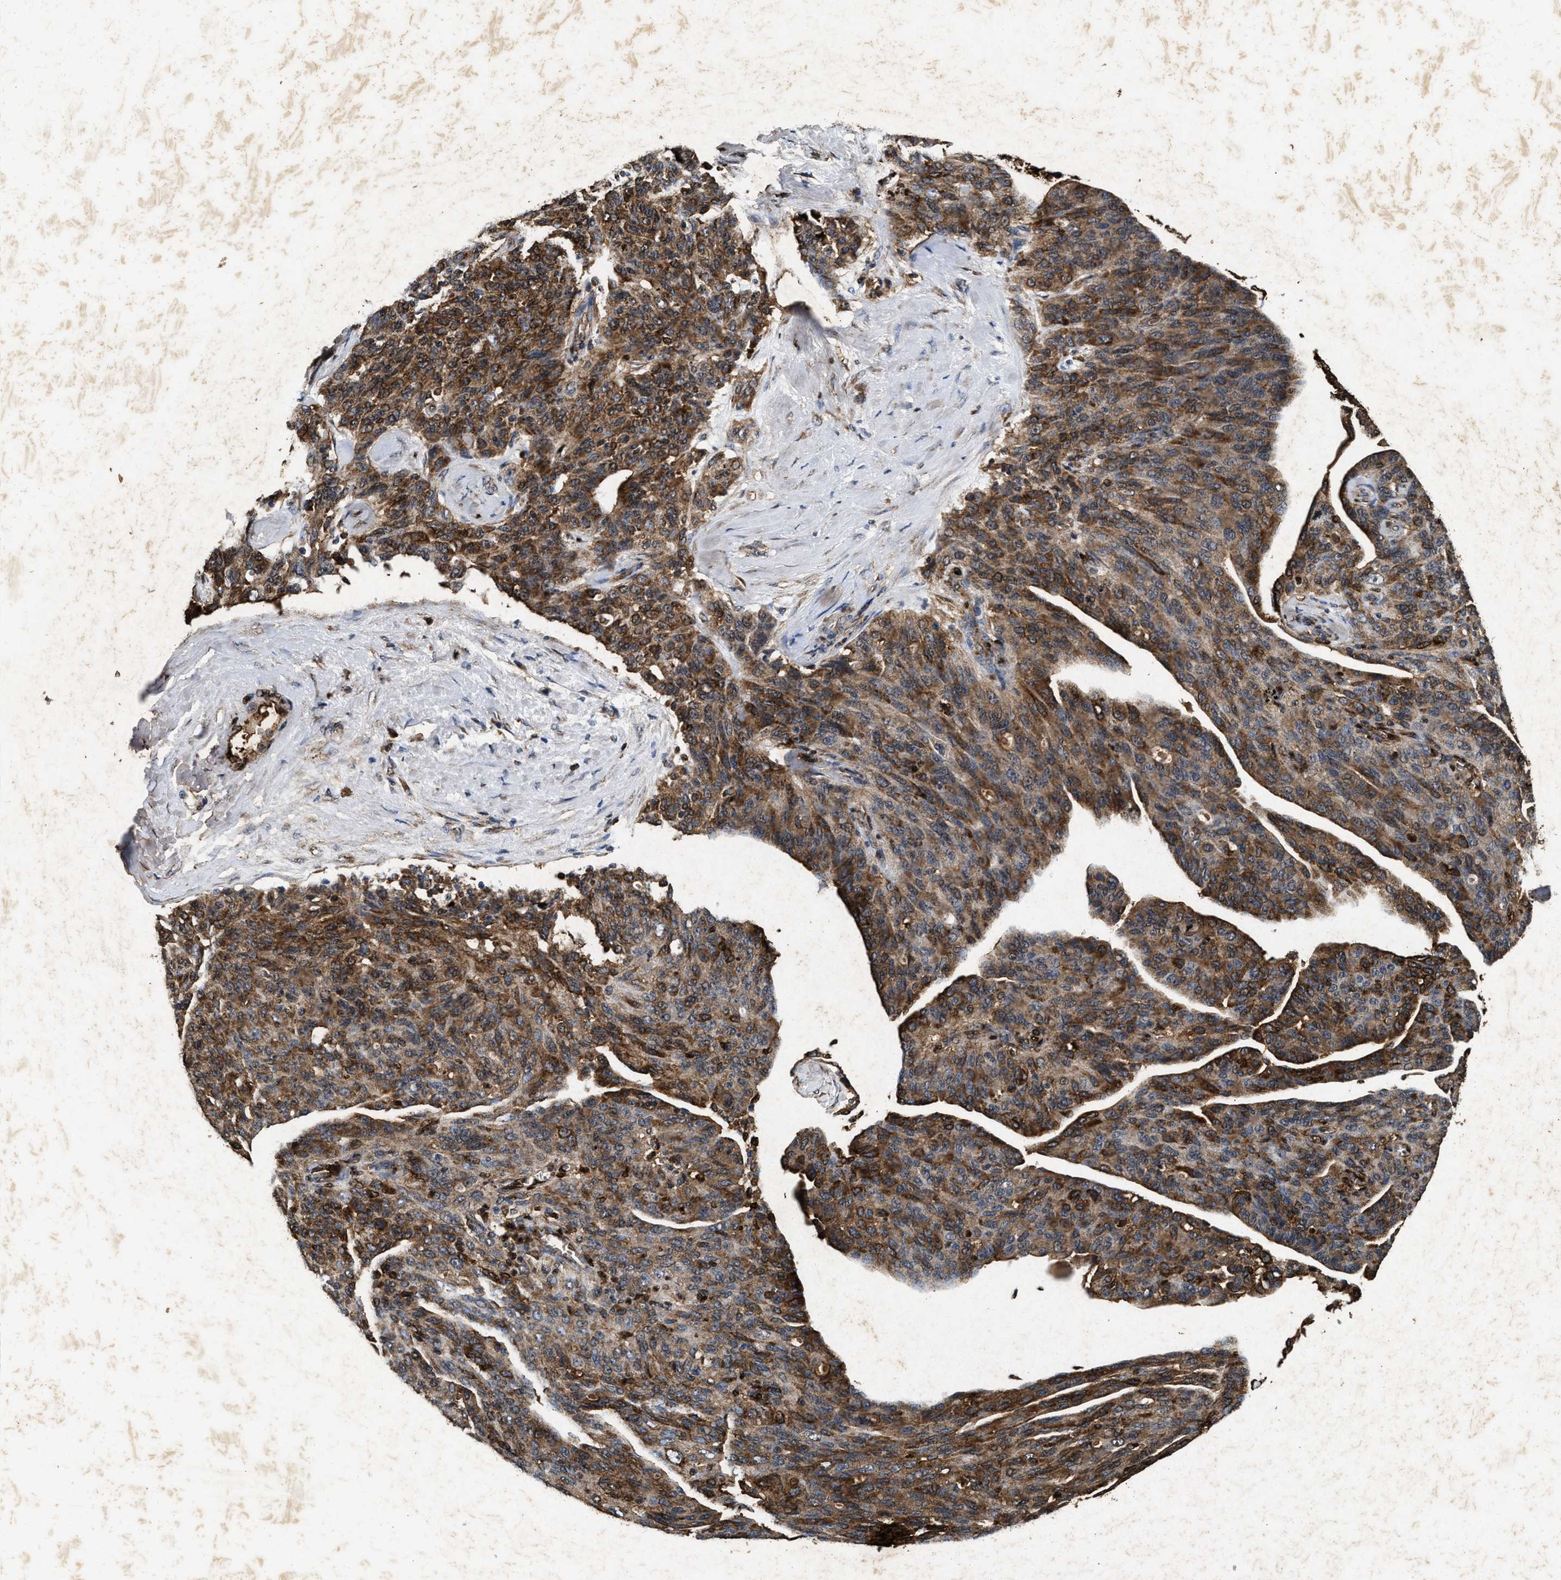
{"staining": {"intensity": "strong", "quantity": ">75%", "location": "cytoplasmic/membranous"}, "tissue": "ovarian cancer", "cell_type": "Tumor cells", "image_type": "cancer", "snomed": [{"axis": "morphology", "description": "Carcinoma, endometroid"}, {"axis": "topography", "description": "Ovary"}], "caption": "Human ovarian cancer (endometroid carcinoma) stained for a protein (brown) displays strong cytoplasmic/membranous positive staining in approximately >75% of tumor cells.", "gene": "ACOX1", "patient": {"sex": "female", "age": 60}}